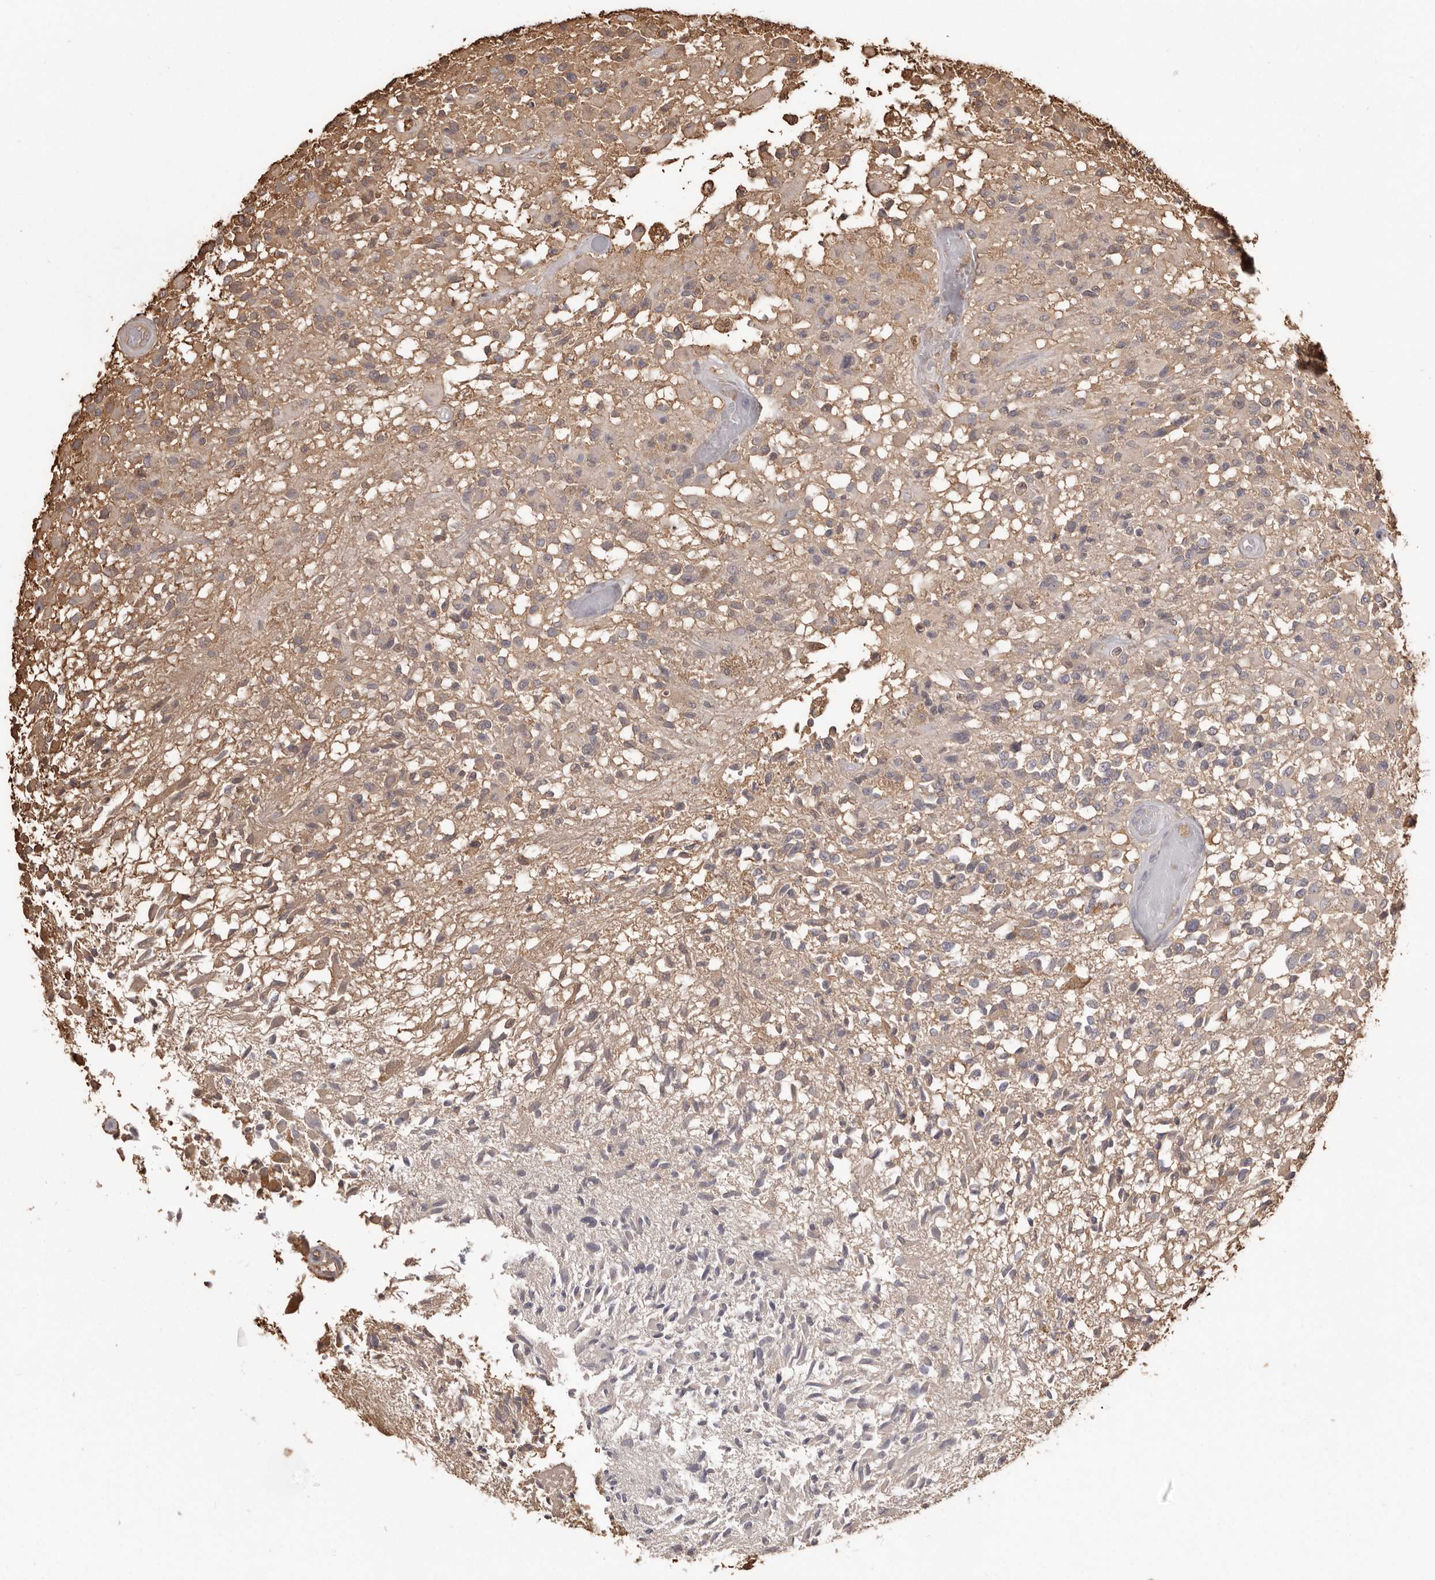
{"staining": {"intensity": "weak", "quantity": "25%-75%", "location": "cytoplasmic/membranous"}, "tissue": "glioma", "cell_type": "Tumor cells", "image_type": "cancer", "snomed": [{"axis": "morphology", "description": "Glioma, malignant, High grade"}, {"axis": "morphology", "description": "Glioblastoma, NOS"}, {"axis": "topography", "description": "Brain"}], "caption": "DAB immunohistochemical staining of glioma displays weak cytoplasmic/membranous protein expression in about 25%-75% of tumor cells.", "gene": "PKM", "patient": {"sex": "male", "age": 60}}